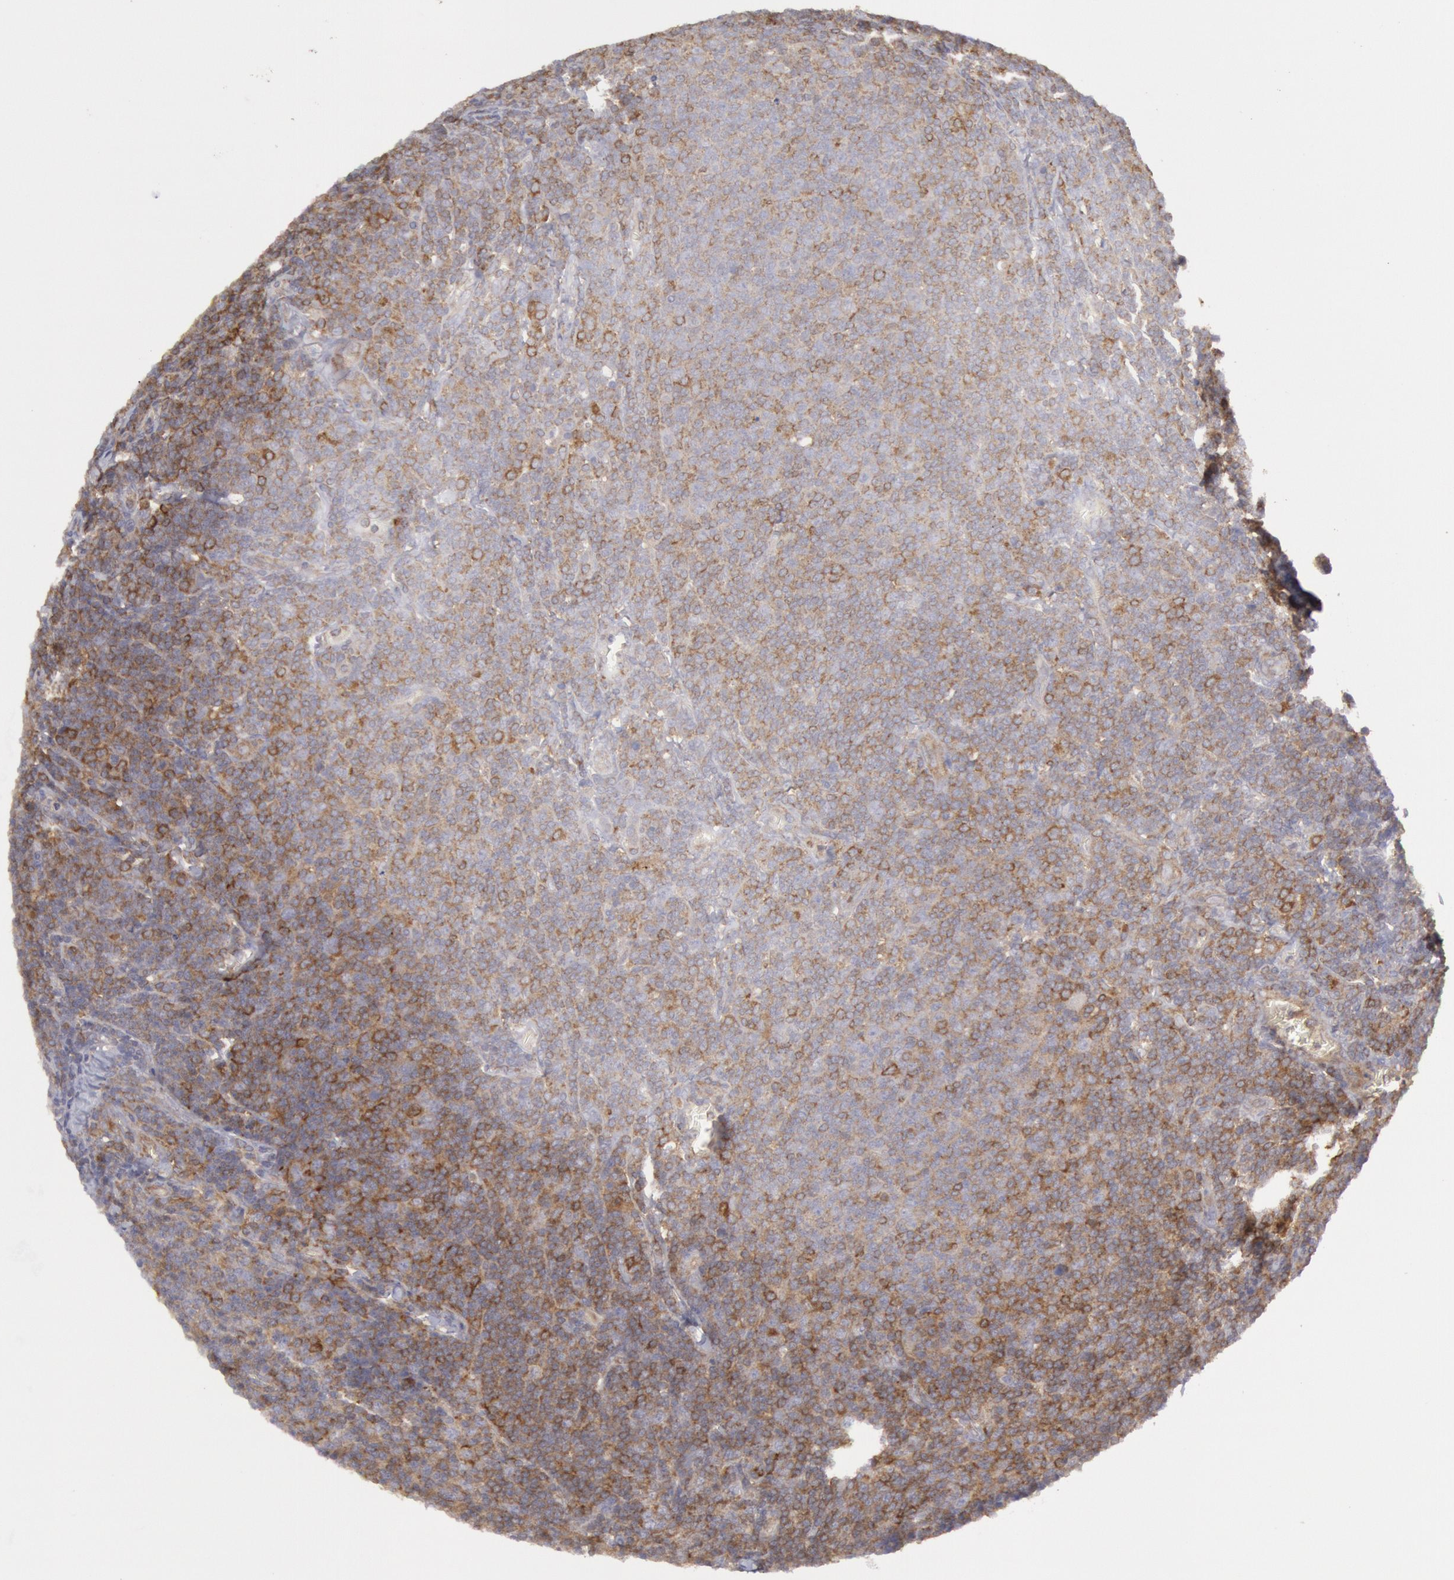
{"staining": {"intensity": "weak", "quantity": "25%-75%", "location": "cytoplasmic/membranous"}, "tissue": "lymphoma", "cell_type": "Tumor cells", "image_type": "cancer", "snomed": [{"axis": "morphology", "description": "Malignant lymphoma, non-Hodgkin's type, Low grade"}, {"axis": "topography", "description": "Lymph node"}], "caption": "Tumor cells display weak cytoplasmic/membranous expression in approximately 25%-75% of cells in malignant lymphoma, non-Hodgkin's type (low-grade).", "gene": "IKBKB", "patient": {"sex": "male", "age": 74}}